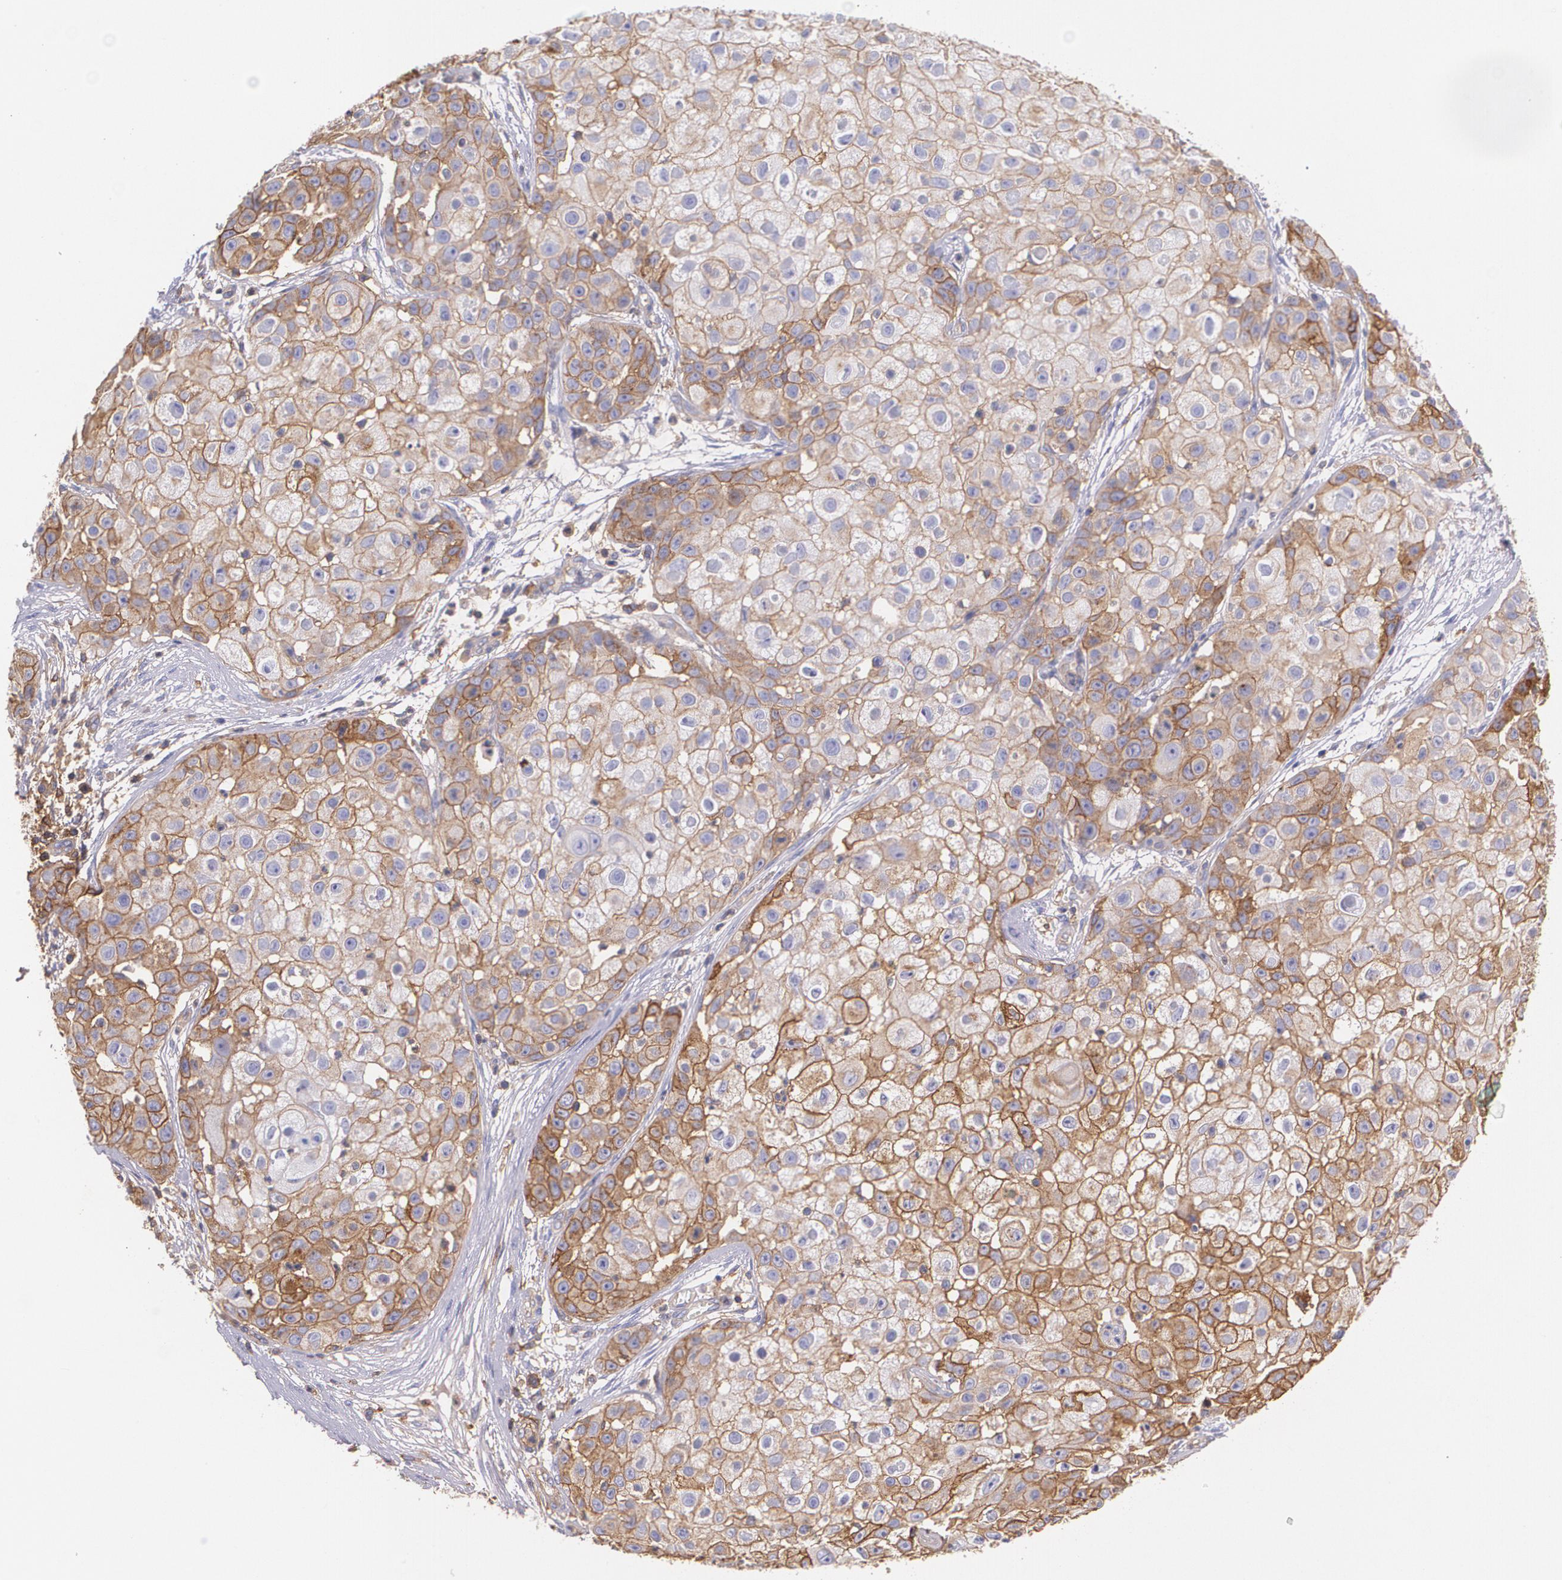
{"staining": {"intensity": "moderate", "quantity": ">75%", "location": "cytoplasmic/membranous"}, "tissue": "skin cancer", "cell_type": "Tumor cells", "image_type": "cancer", "snomed": [{"axis": "morphology", "description": "Squamous cell carcinoma, NOS"}, {"axis": "topography", "description": "Skin"}], "caption": "A medium amount of moderate cytoplasmic/membranous expression is identified in about >75% of tumor cells in skin squamous cell carcinoma tissue.", "gene": "B2M", "patient": {"sex": "female", "age": 57}}